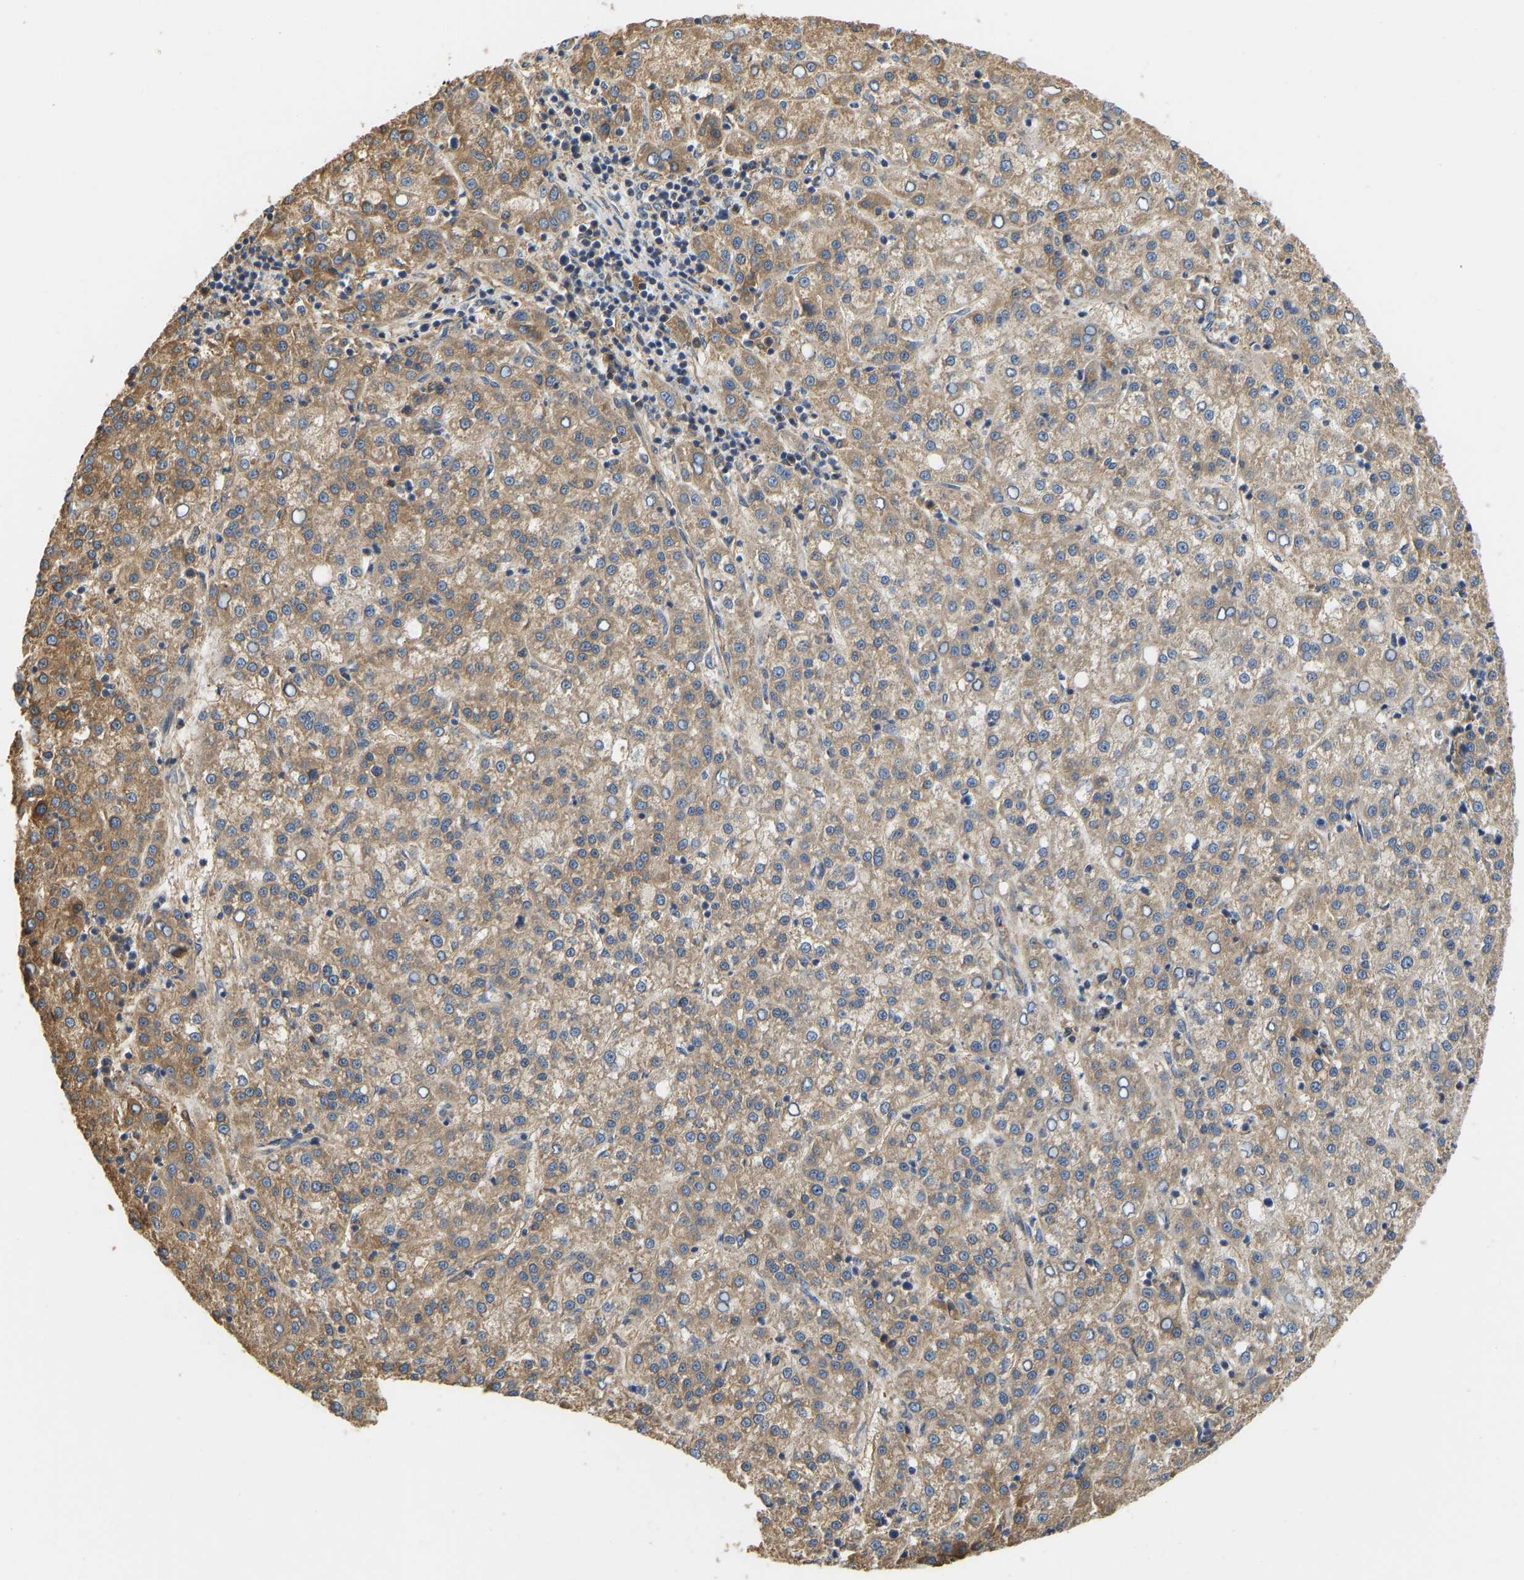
{"staining": {"intensity": "weak", "quantity": ">75%", "location": "cytoplasmic/membranous"}, "tissue": "liver cancer", "cell_type": "Tumor cells", "image_type": "cancer", "snomed": [{"axis": "morphology", "description": "Carcinoma, Hepatocellular, NOS"}, {"axis": "topography", "description": "Liver"}], "caption": "This histopathology image shows immunohistochemistry staining of human hepatocellular carcinoma (liver), with low weak cytoplasmic/membranous staining in approximately >75% of tumor cells.", "gene": "FLNB", "patient": {"sex": "female", "age": 58}}